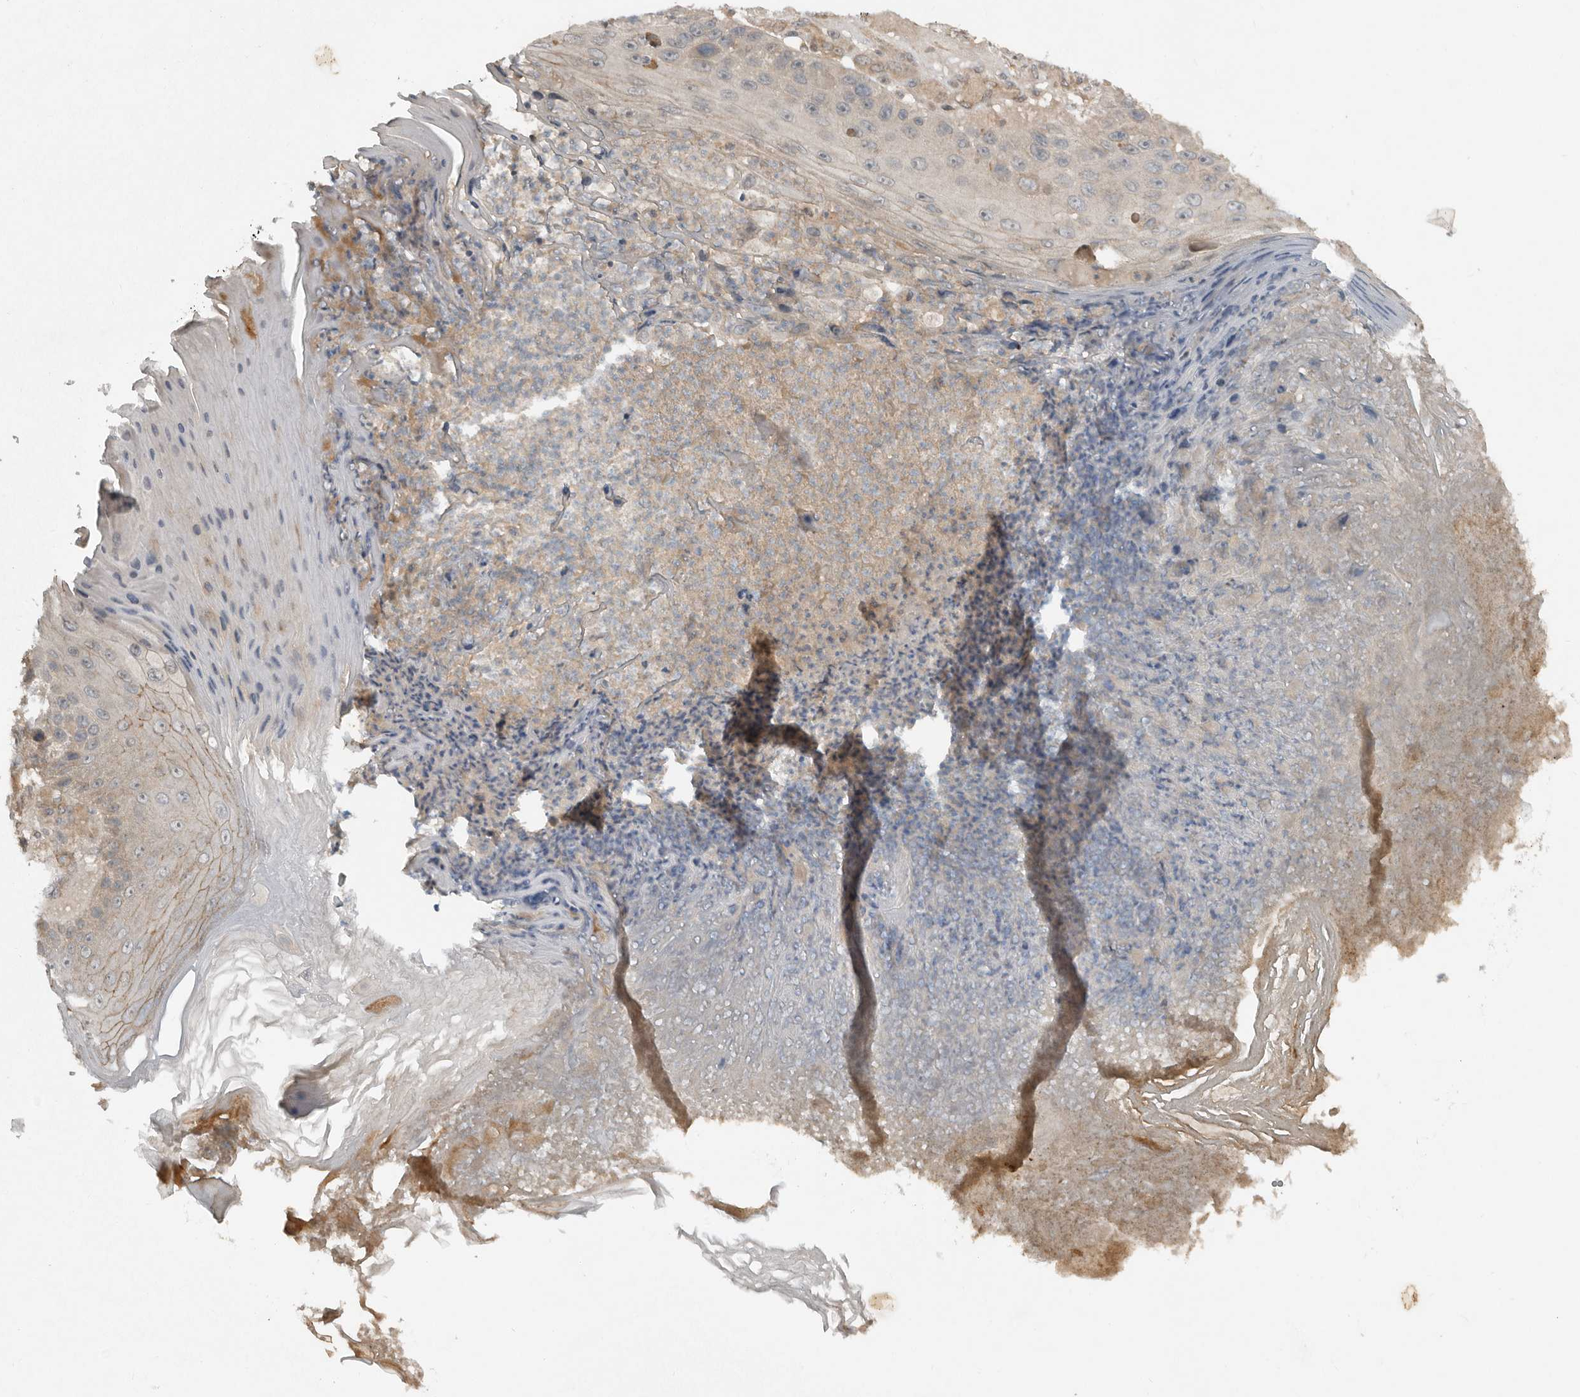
{"staining": {"intensity": "negative", "quantity": "none", "location": "none"}, "tissue": "skin cancer", "cell_type": "Tumor cells", "image_type": "cancer", "snomed": [{"axis": "morphology", "description": "Squamous cell carcinoma, NOS"}, {"axis": "topography", "description": "Skin"}], "caption": "The IHC photomicrograph has no significant positivity in tumor cells of skin cancer tissue.", "gene": "TEAD3", "patient": {"sex": "female", "age": 88}}